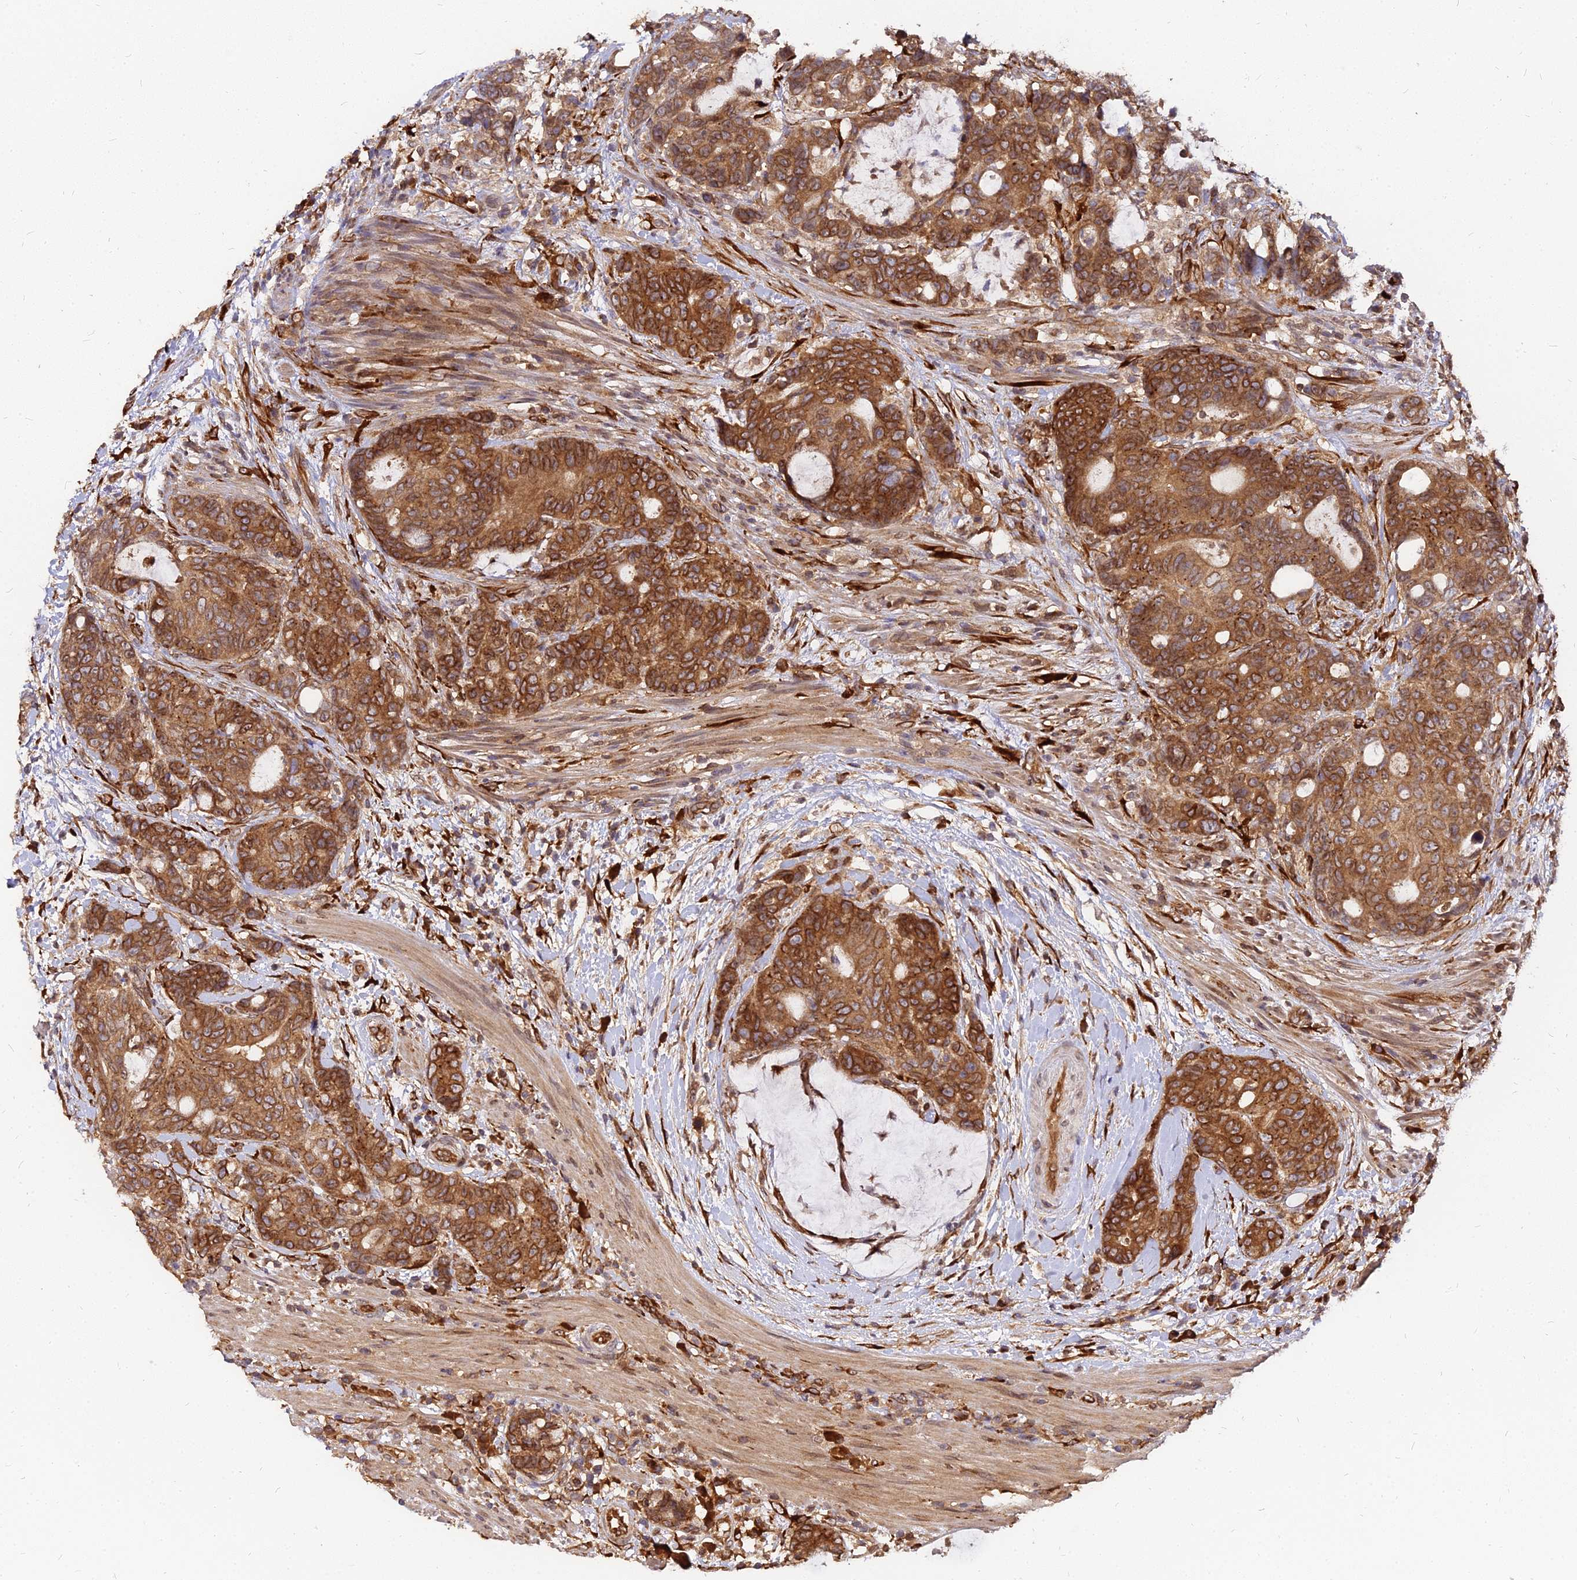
{"staining": {"intensity": "strong", "quantity": ">75%", "location": "cytoplasmic/membranous"}, "tissue": "colorectal cancer", "cell_type": "Tumor cells", "image_type": "cancer", "snomed": [{"axis": "morphology", "description": "Adenocarcinoma, NOS"}, {"axis": "topography", "description": "Colon"}], "caption": "Tumor cells reveal strong cytoplasmic/membranous positivity in approximately >75% of cells in colorectal adenocarcinoma.", "gene": "PDE4D", "patient": {"sex": "female", "age": 82}}